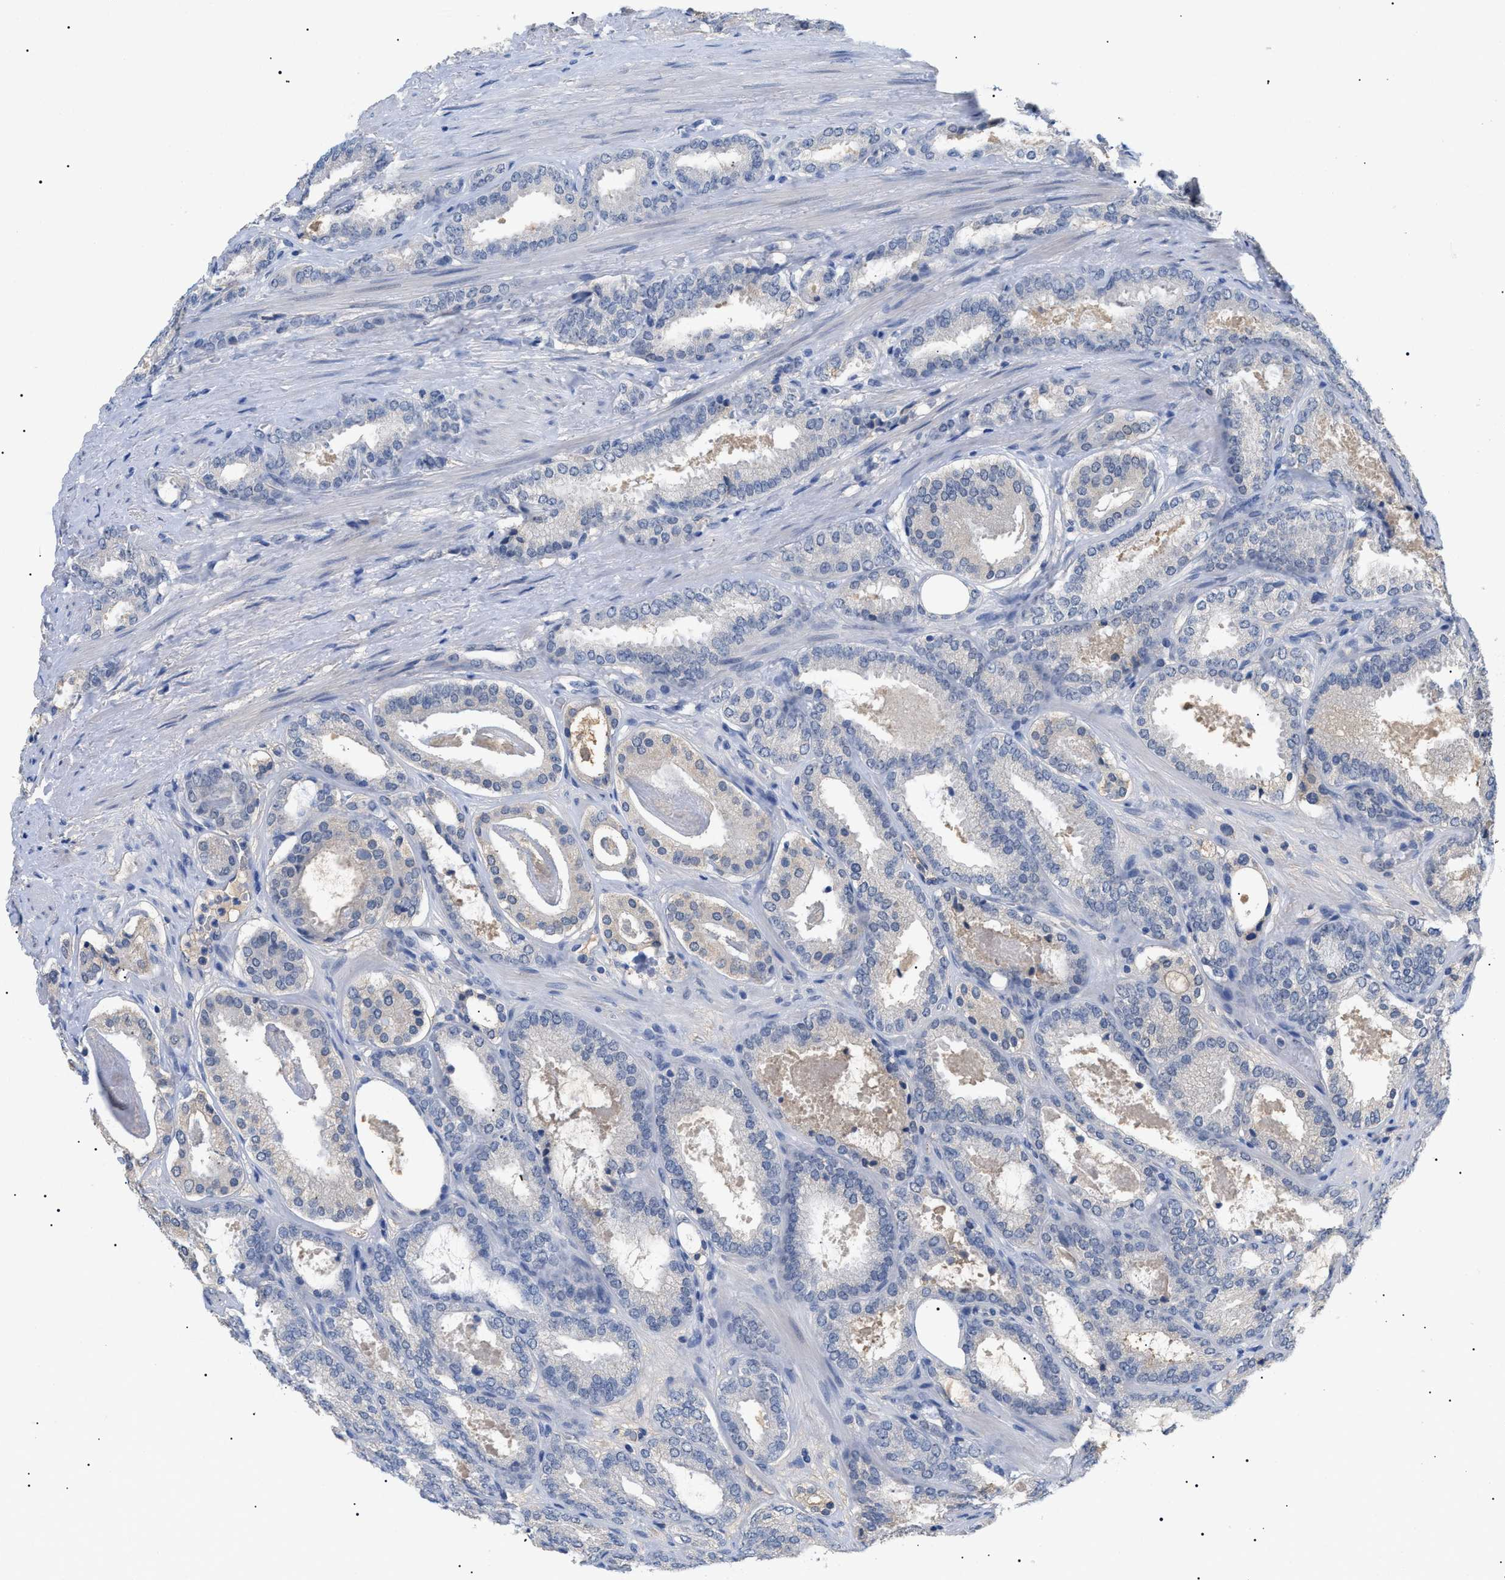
{"staining": {"intensity": "negative", "quantity": "none", "location": "none"}, "tissue": "prostate cancer", "cell_type": "Tumor cells", "image_type": "cancer", "snomed": [{"axis": "morphology", "description": "Adenocarcinoma, Low grade"}, {"axis": "topography", "description": "Prostate"}], "caption": "Prostate adenocarcinoma (low-grade) was stained to show a protein in brown. There is no significant staining in tumor cells.", "gene": "PRRT2", "patient": {"sex": "male", "age": 69}}